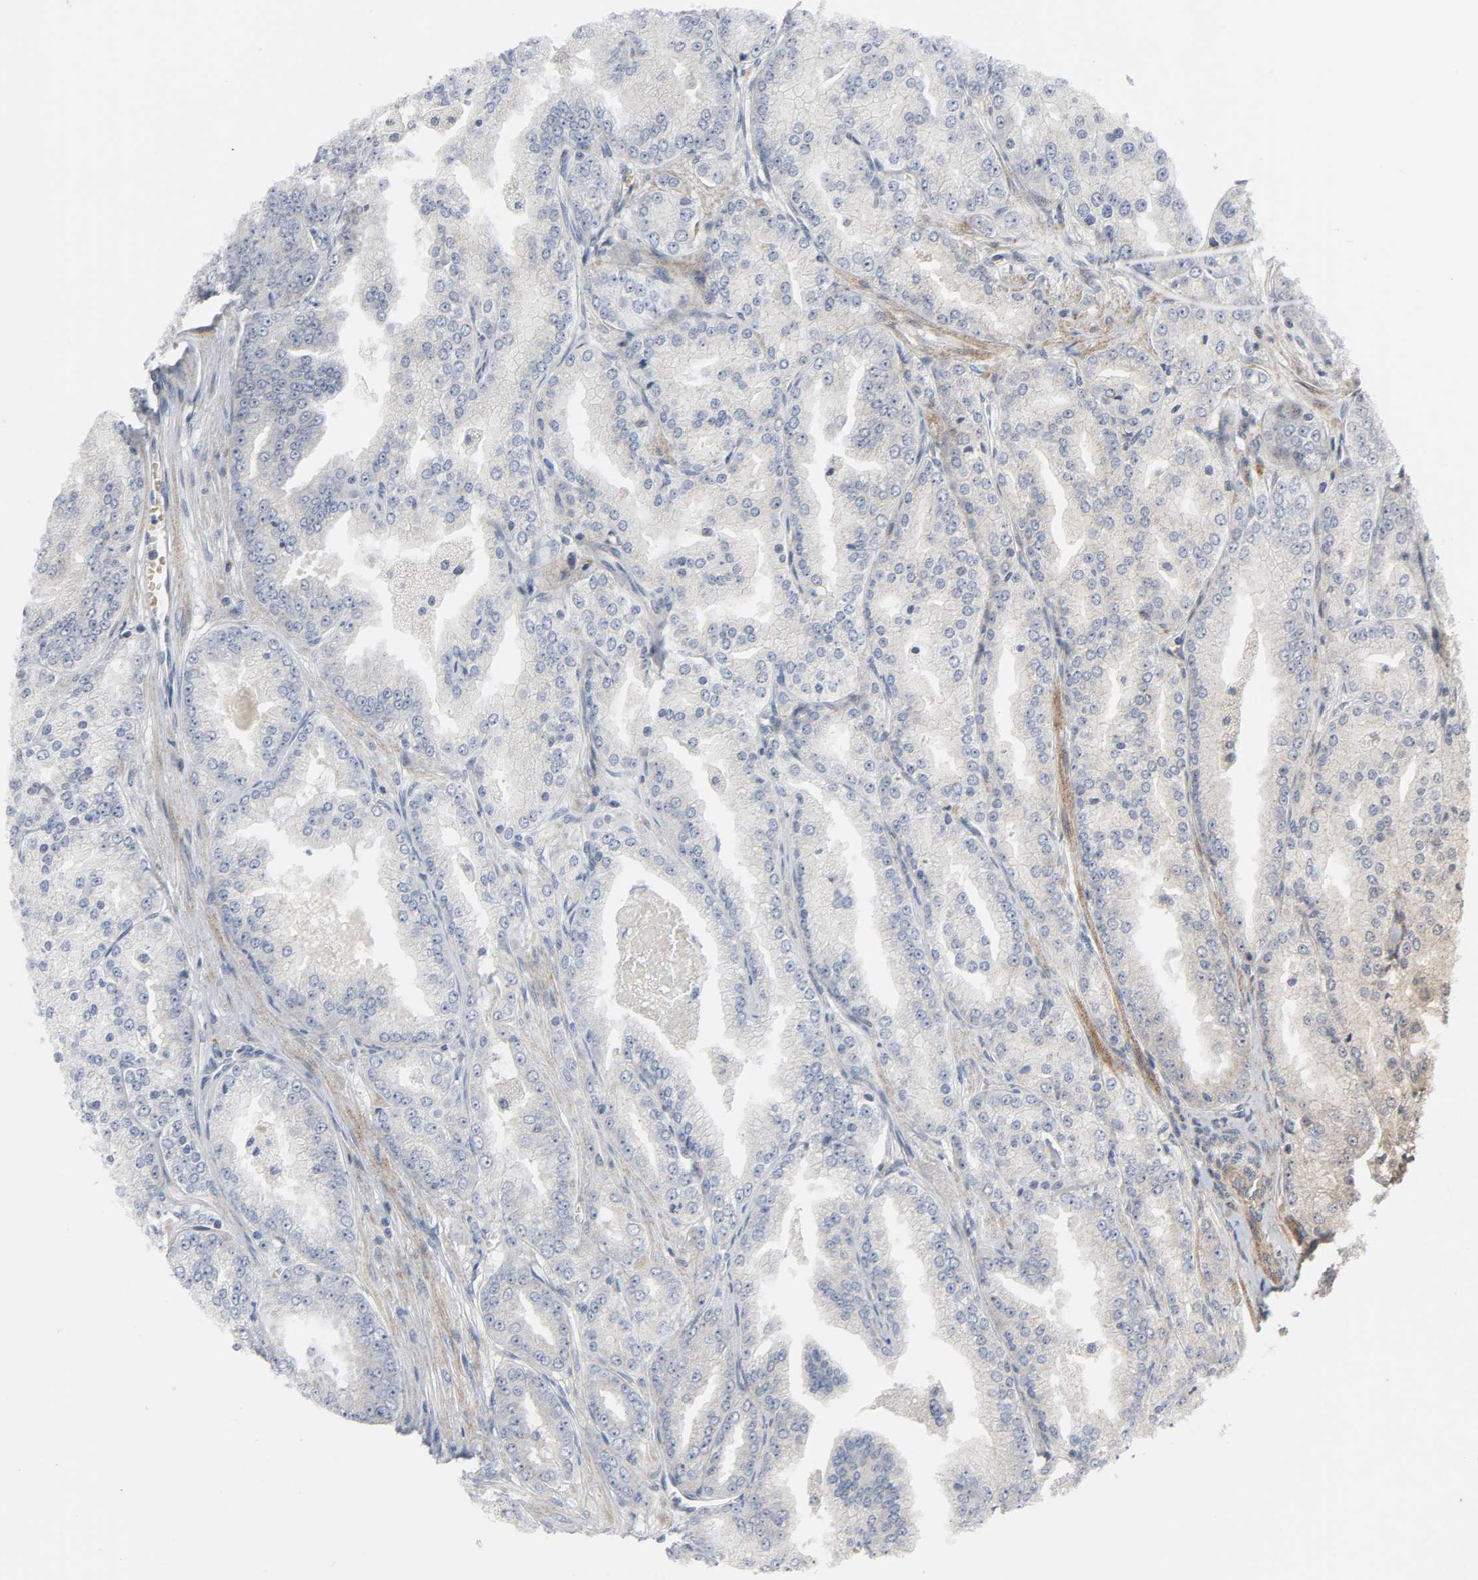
{"staining": {"intensity": "weak", "quantity": "<25%", "location": "cytoplasmic/membranous"}, "tissue": "prostate cancer", "cell_type": "Tumor cells", "image_type": "cancer", "snomed": [{"axis": "morphology", "description": "Adenocarcinoma, High grade"}, {"axis": "topography", "description": "Prostate"}], "caption": "This is an immunohistochemistry (IHC) photomicrograph of prostate cancer. There is no staining in tumor cells.", "gene": "CHUK", "patient": {"sex": "male", "age": 61}}